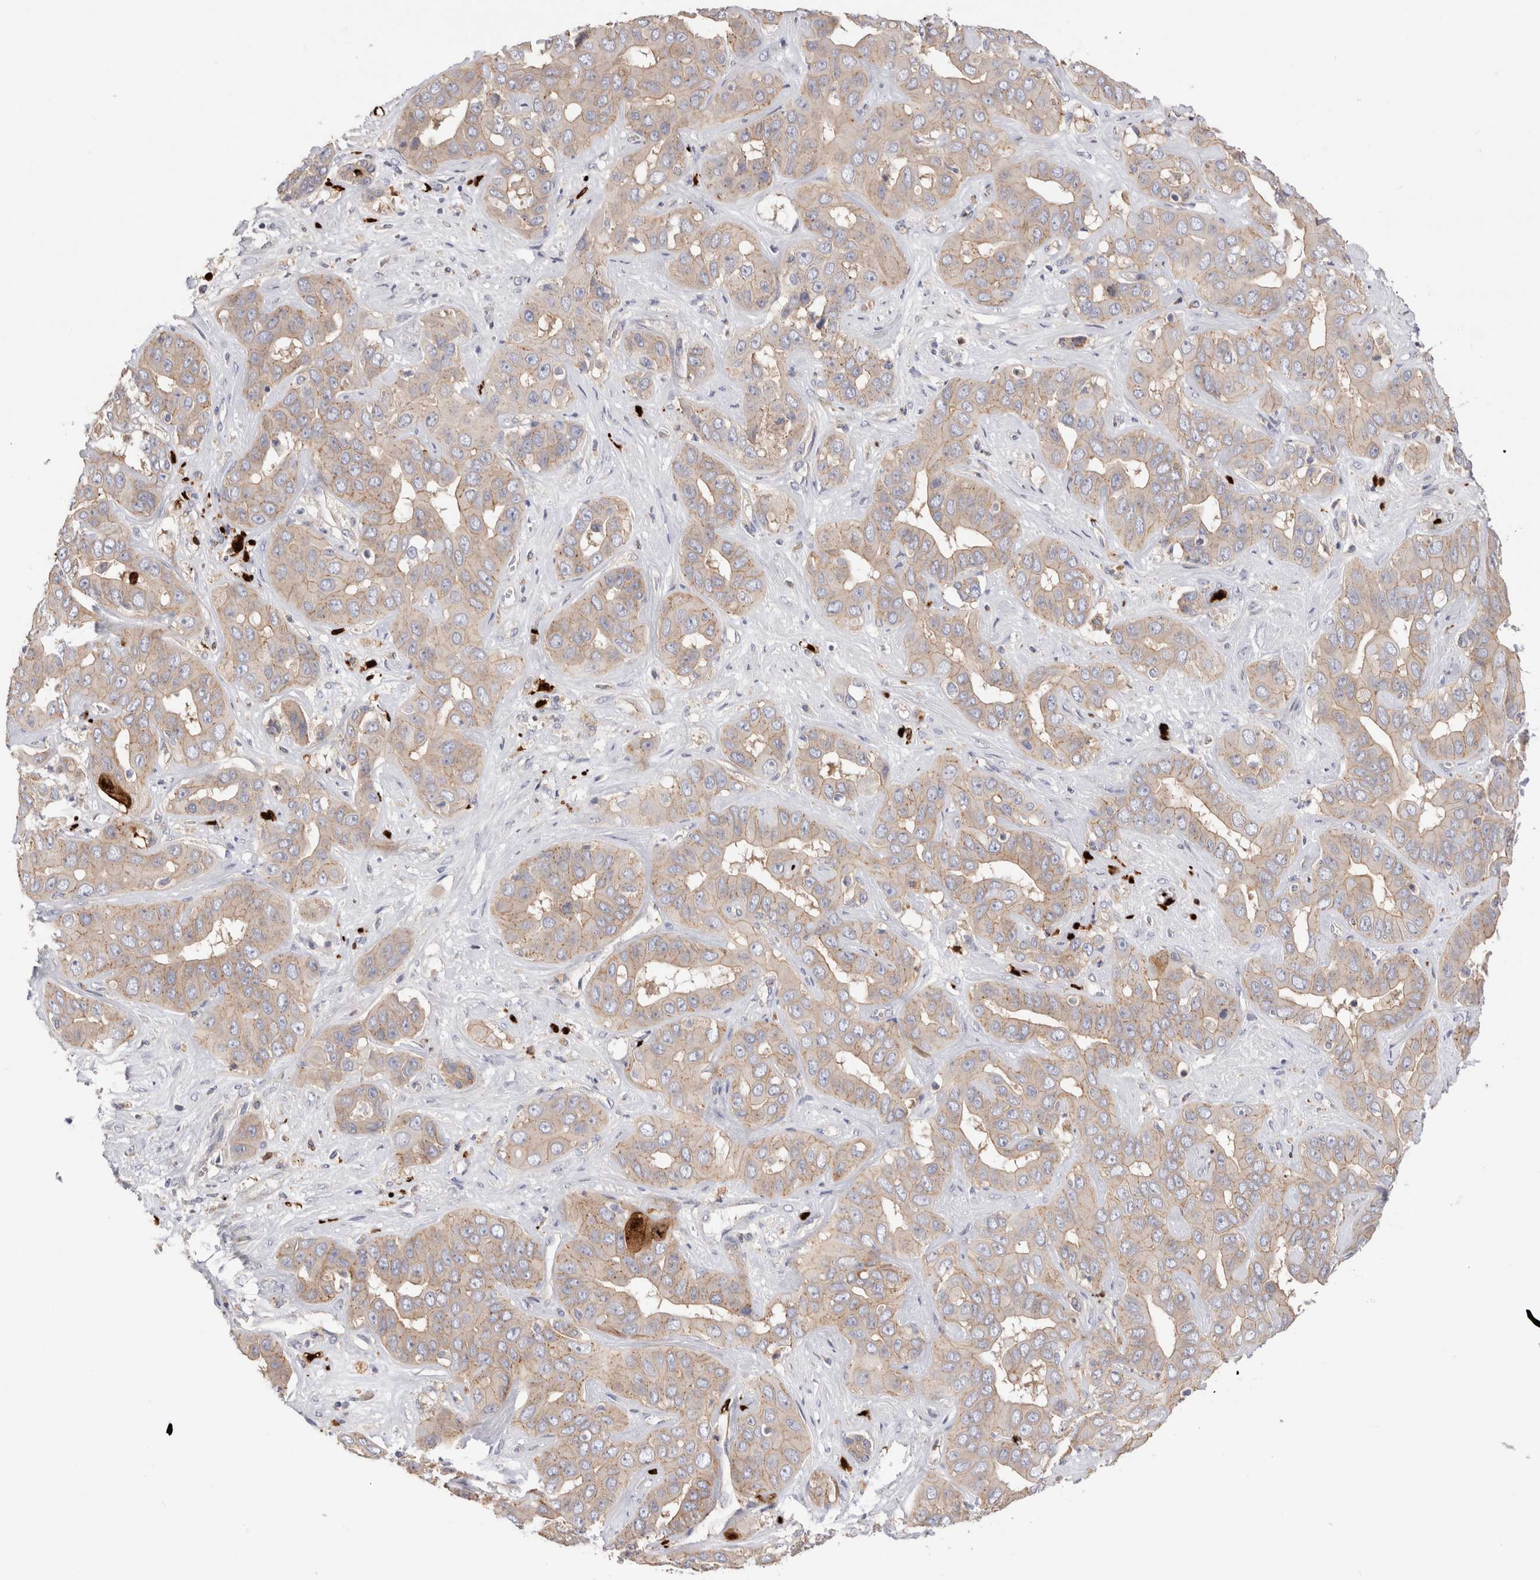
{"staining": {"intensity": "weak", "quantity": "<25%", "location": "cytoplasmic/membranous"}, "tissue": "liver cancer", "cell_type": "Tumor cells", "image_type": "cancer", "snomed": [{"axis": "morphology", "description": "Cholangiocarcinoma"}, {"axis": "topography", "description": "Liver"}], "caption": "Cholangiocarcinoma (liver) was stained to show a protein in brown. There is no significant expression in tumor cells.", "gene": "NXT2", "patient": {"sex": "female", "age": 52}}